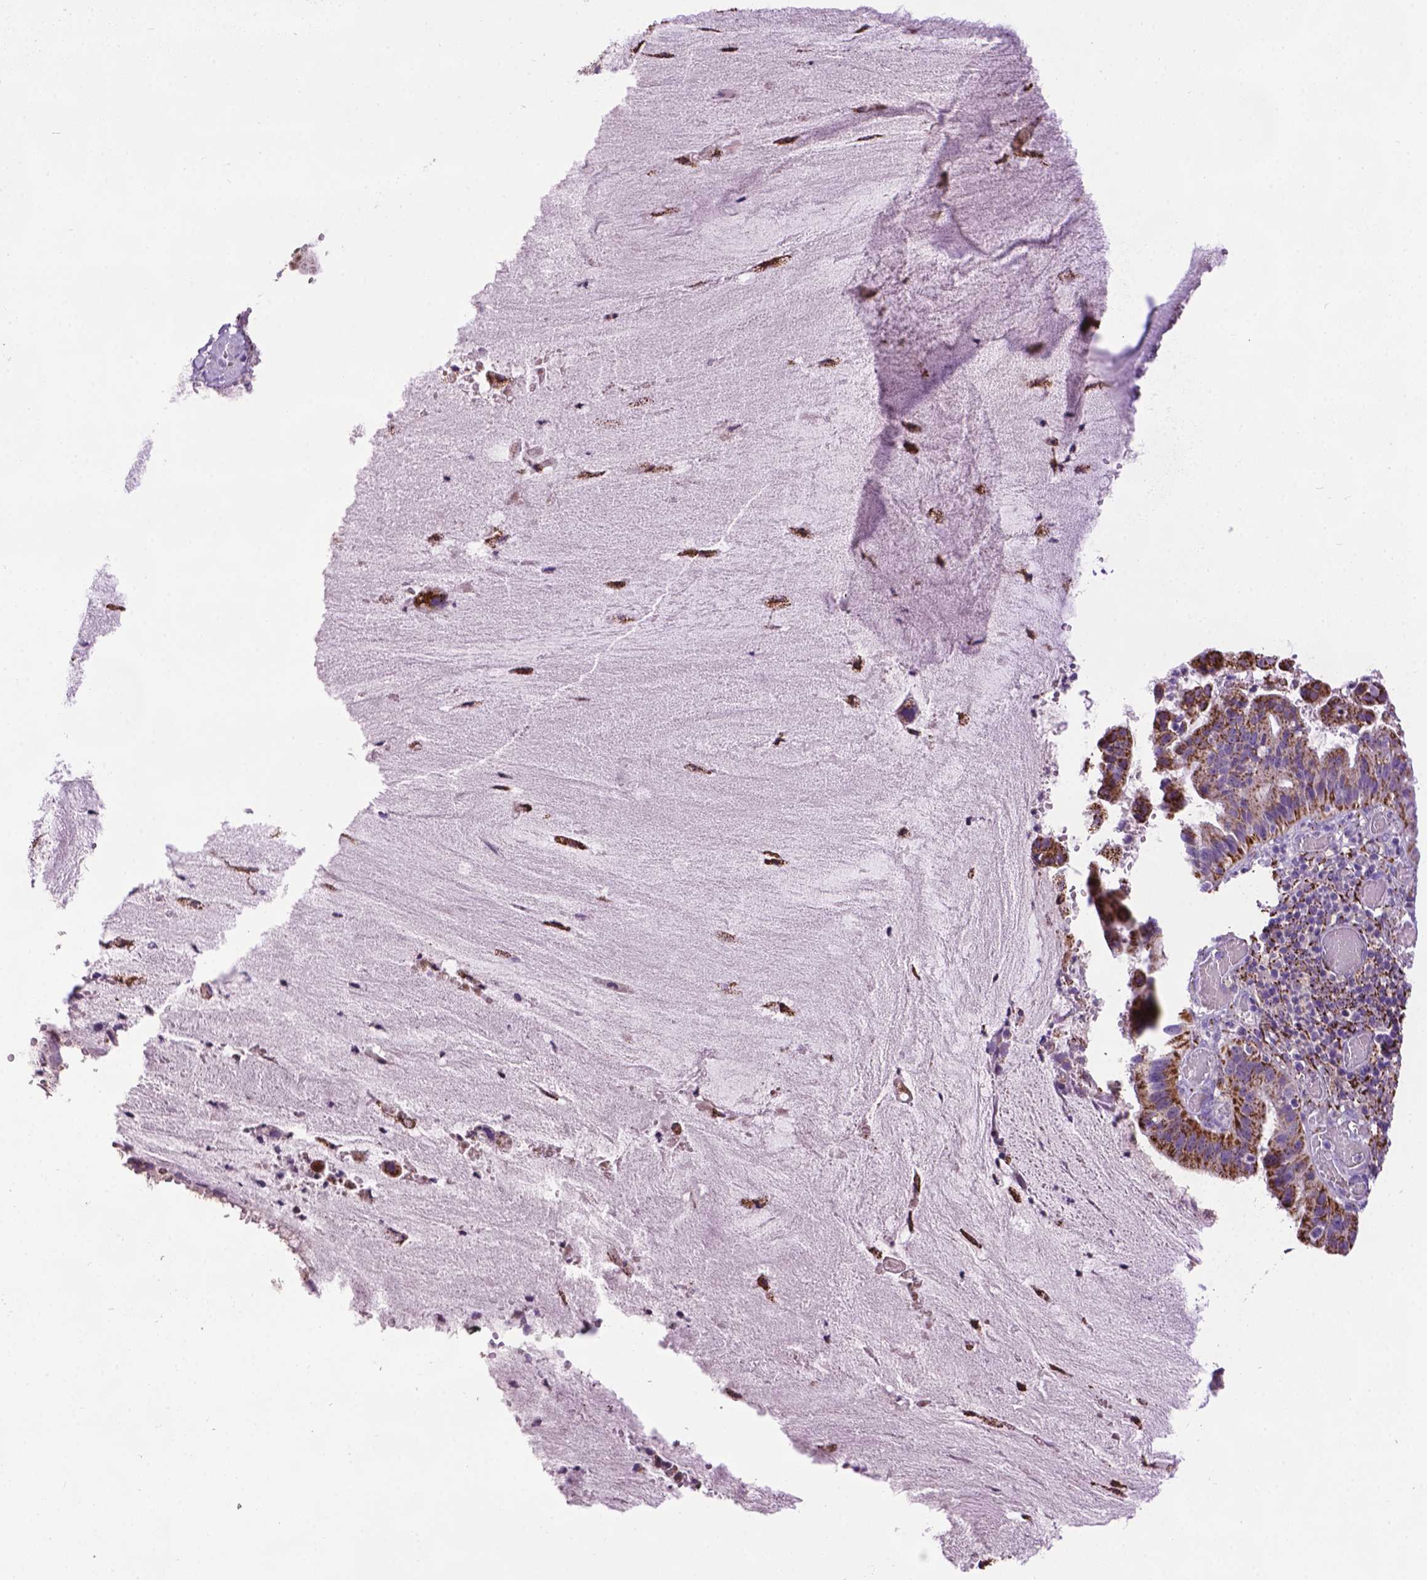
{"staining": {"intensity": "moderate", "quantity": "25%-75%", "location": "cytoplasmic/membranous"}, "tissue": "cervical cancer", "cell_type": "Tumor cells", "image_type": "cancer", "snomed": [{"axis": "morphology", "description": "Adenocarcinoma, NOS"}, {"axis": "topography", "description": "Cervix"}], "caption": "The histopathology image demonstrates staining of cervical cancer (adenocarcinoma), revealing moderate cytoplasmic/membranous protein positivity (brown color) within tumor cells.", "gene": "TMEM132E", "patient": {"sex": "female", "age": 34}}